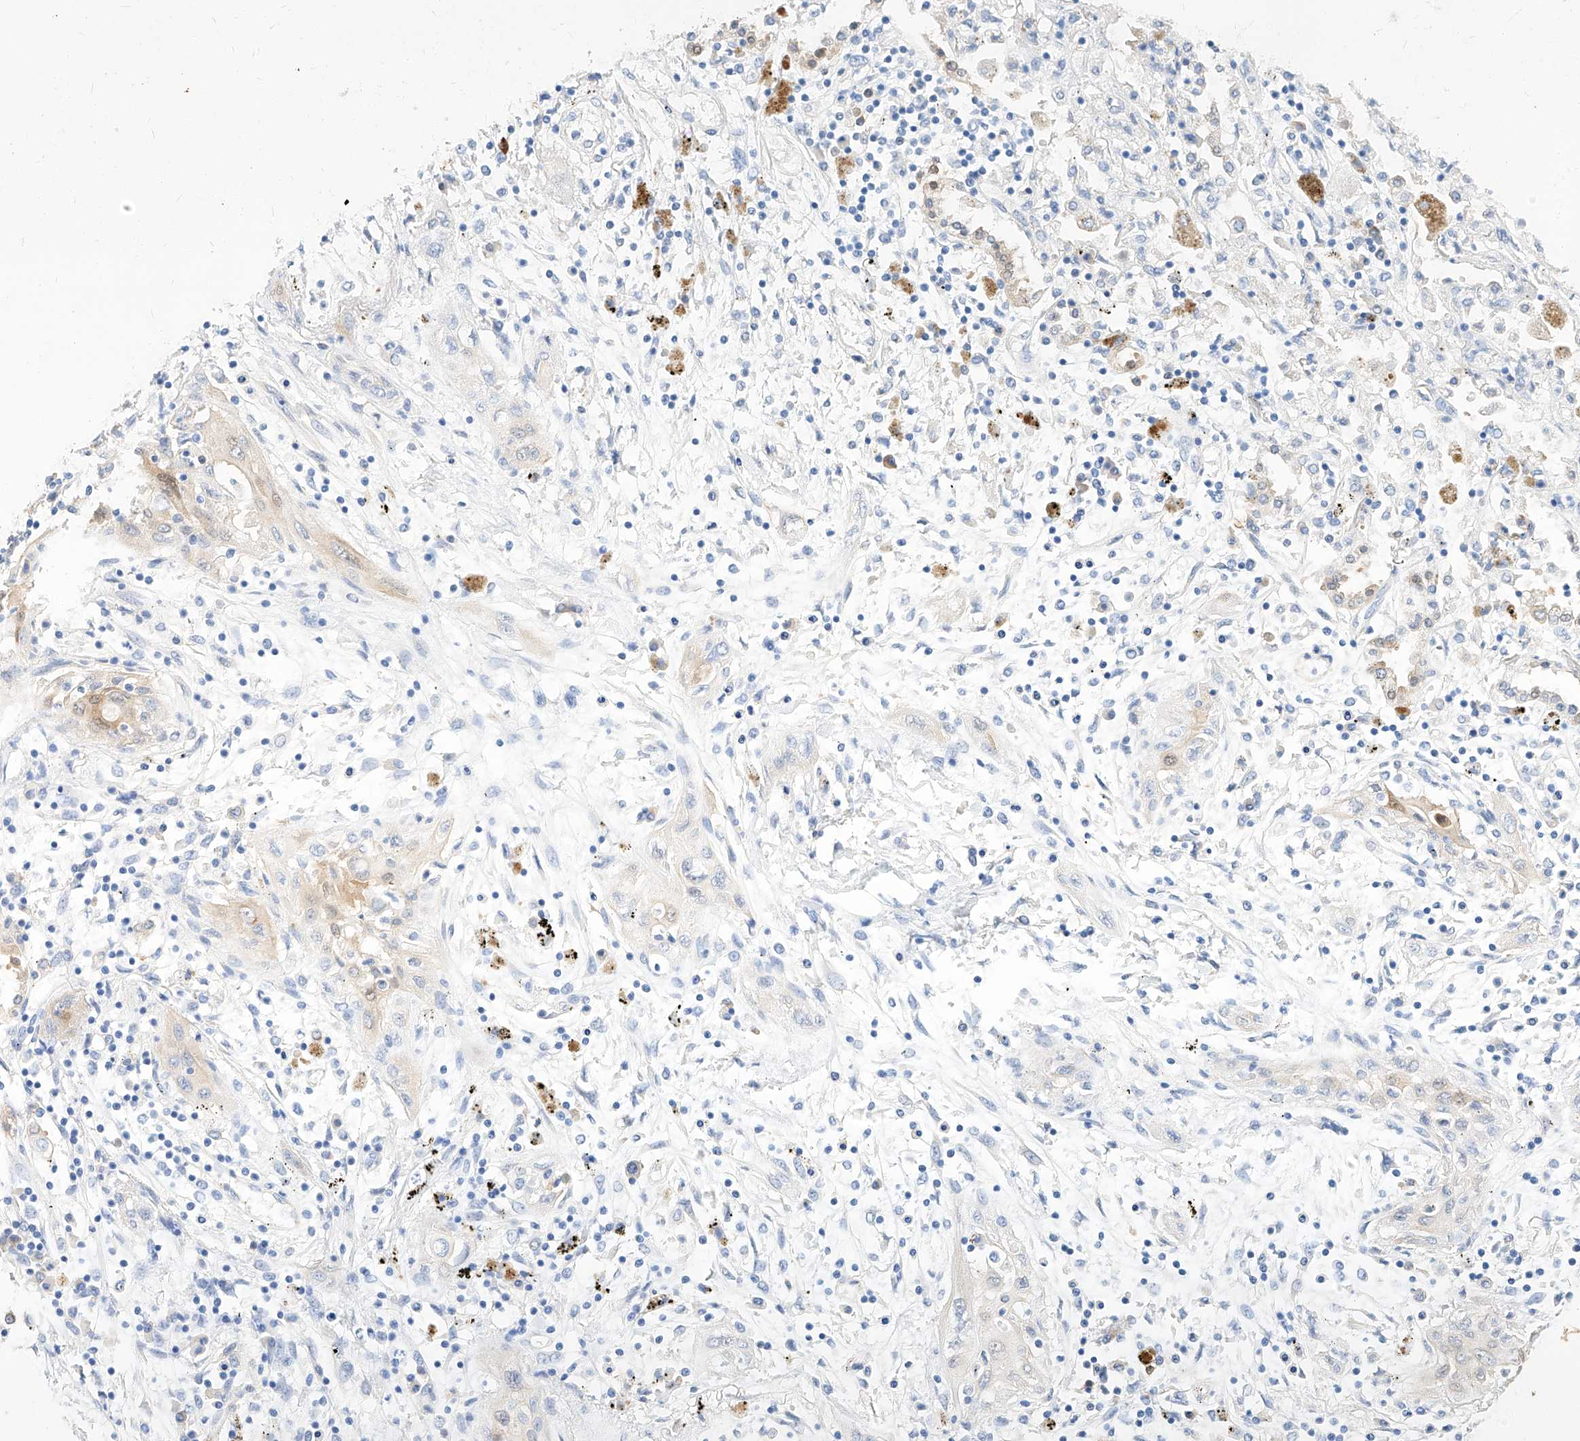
{"staining": {"intensity": "negative", "quantity": "none", "location": "none"}, "tissue": "lung cancer", "cell_type": "Tumor cells", "image_type": "cancer", "snomed": [{"axis": "morphology", "description": "Squamous cell carcinoma, NOS"}, {"axis": "topography", "description": "Lung"}], "caption": "An immunohistochemistry photomicrograph of lung squamous cell carcinoma is shown. There is no staining in tumor cells of lung squamous cell carcinoma.", "gene": "MAP7", "patient": {"sex": "female", "age": 47}}